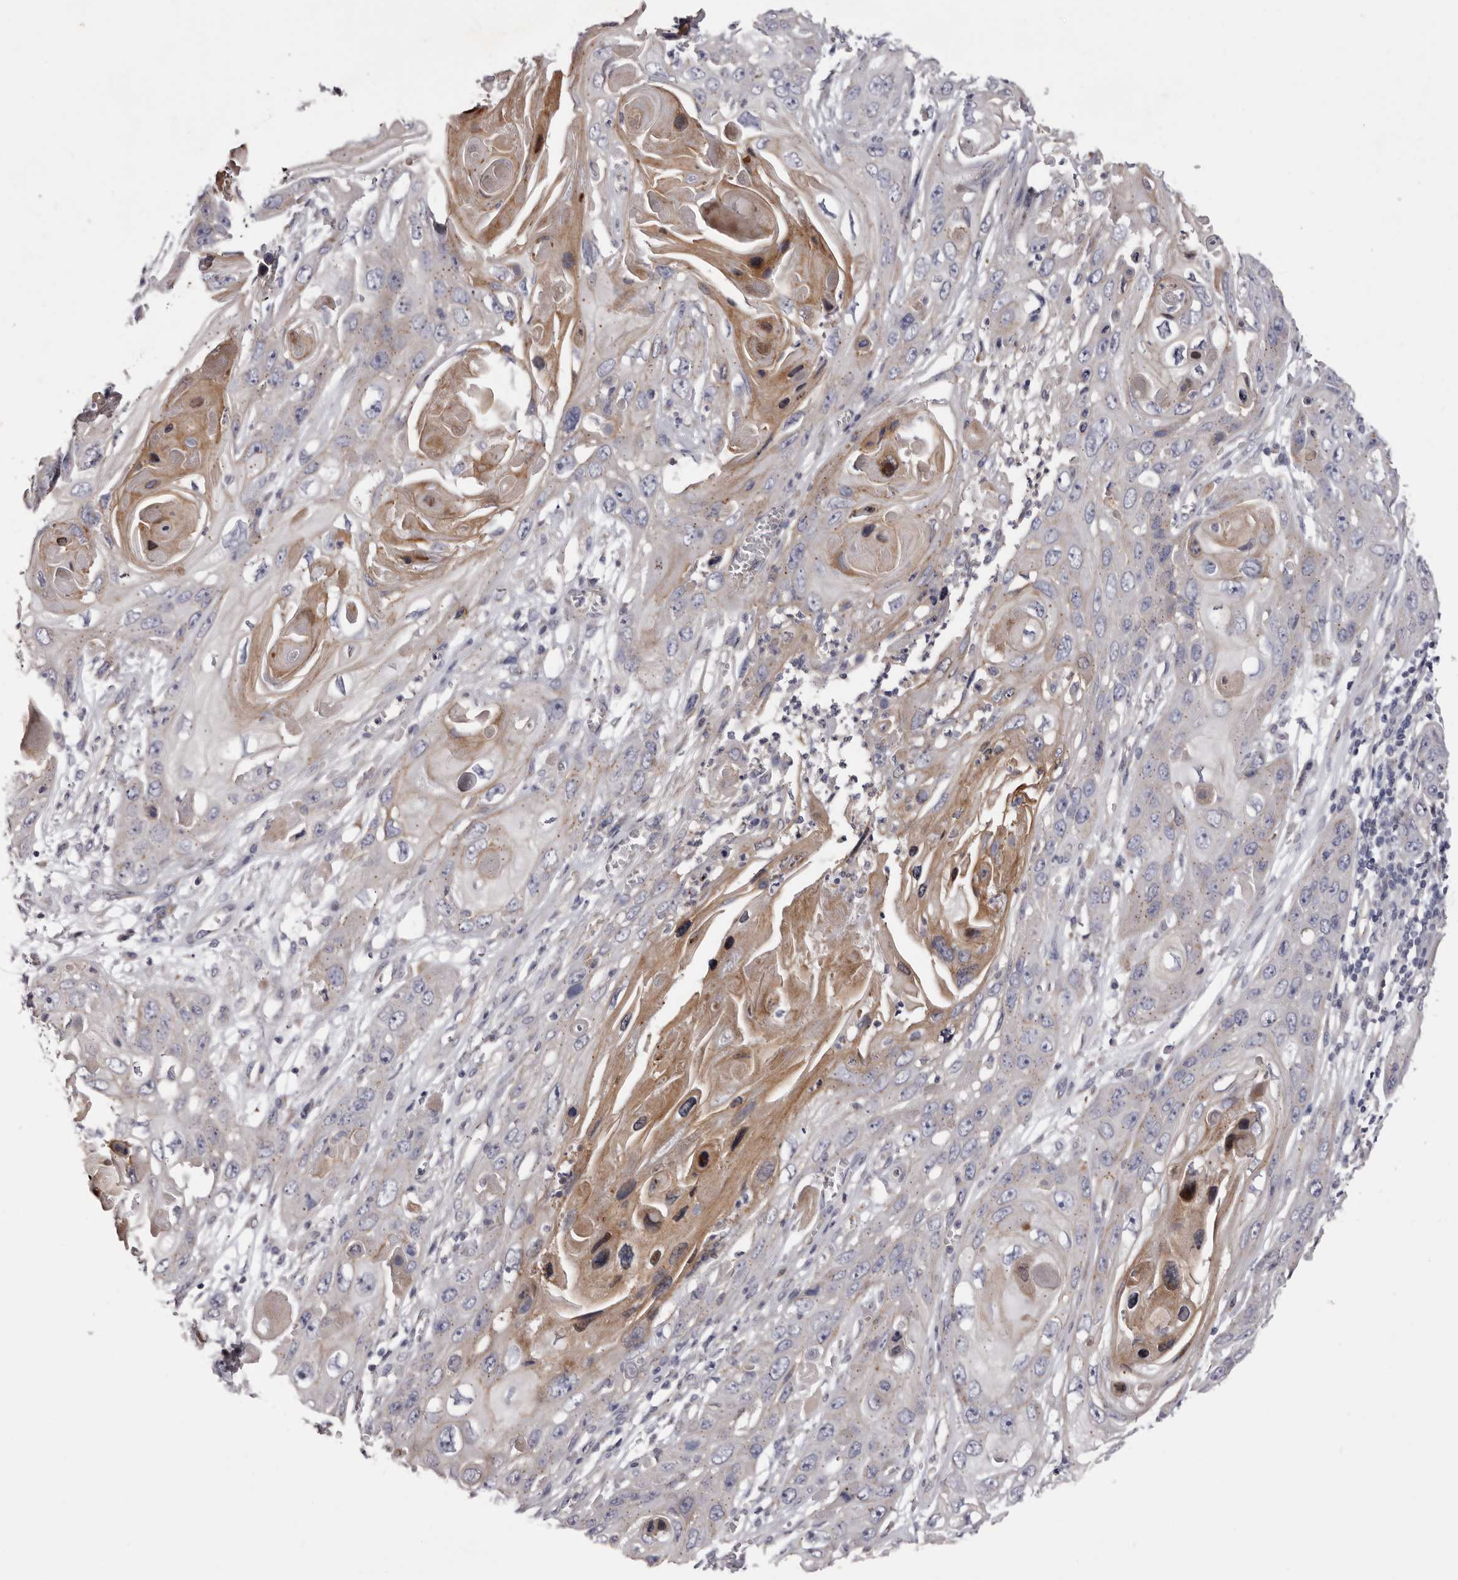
{"staining": {"intensity": "negative", "quantity": "none", "location": "none"}, "tissue": "skin cancer", "cell_type": "Tumor cells", "image_type": "cancer", "snomed": [{"axis": "morphology", "description": "Squamous cell carcinoma, NOS"}, {"axis": "topography", "description": "Skin"}], "caption": "There is no significant positivity in tumor cells of skin cancer. Brightfield microscopy of IHC stained with DAB (3,3'-diaminobenzidine) (brown) and hematoxylin (blue), captured at high magnification.", "gene": "PEG10", "patient": {"sex": "male", "age": 55}}